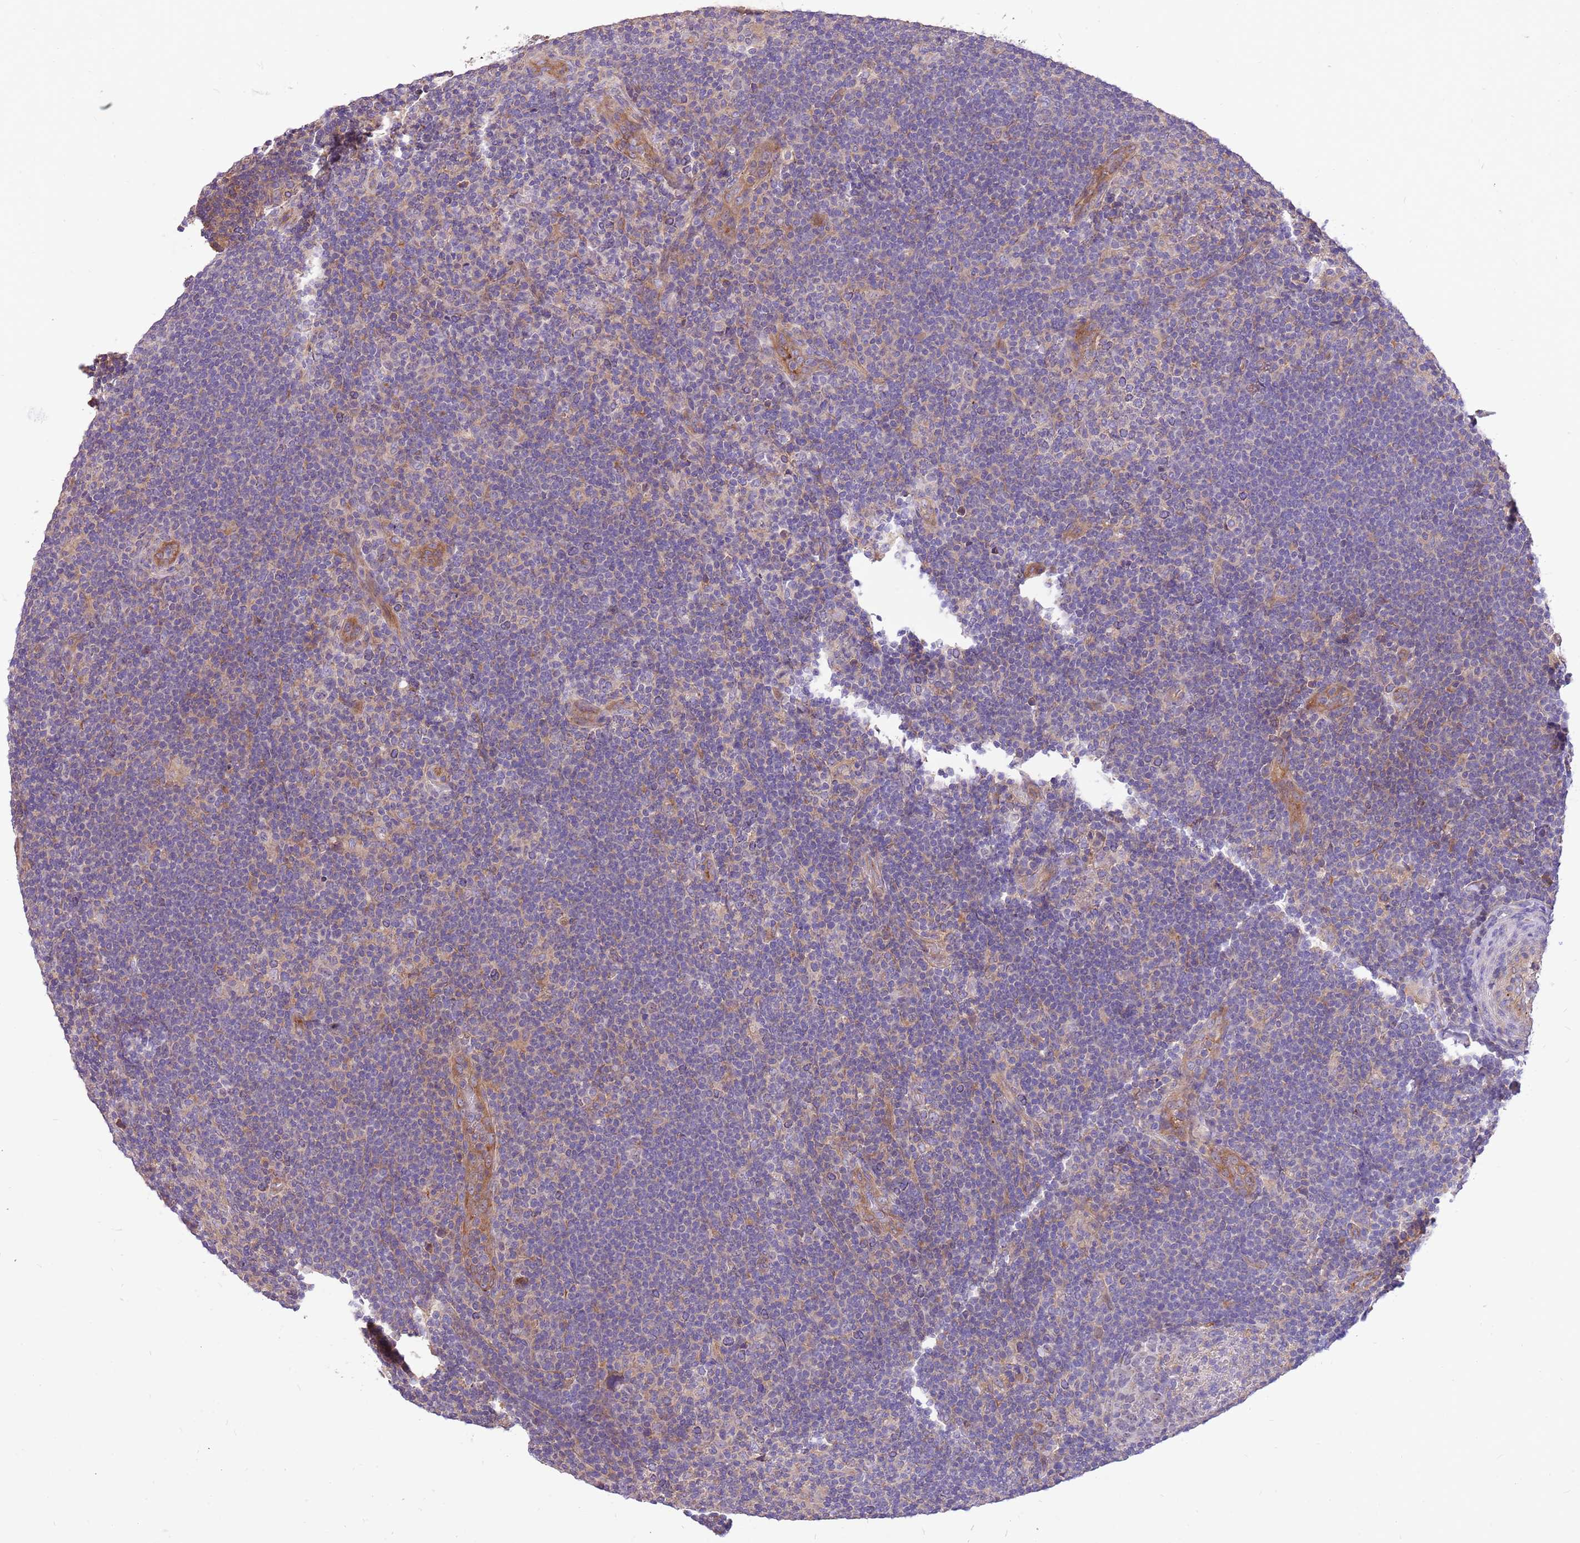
{"staining": {"intensity": "negative", "quantity": "none", "location": "none"}, "tissue": "lymphoma", "cell_type": "Tumor cells", "image_type": "cancer", "snomed": [{"axis": "morphology", "description": "Hodgkin's disease, NOS"}, {"axis": "topography", "description": "Lymph node"}], "caption": "This image is of Hodgkin's disease stained with IHC to label a protein in brown with the nuclei are counter-stained blue. There is no expression in tumor cells. (DAB (3,3'-diaminobenzidine) immunohistochemistry visualized using brightfield microscopy, high magnification).", "gene": "WASHC4", "patient": {"sex": "female", "age": 57}}